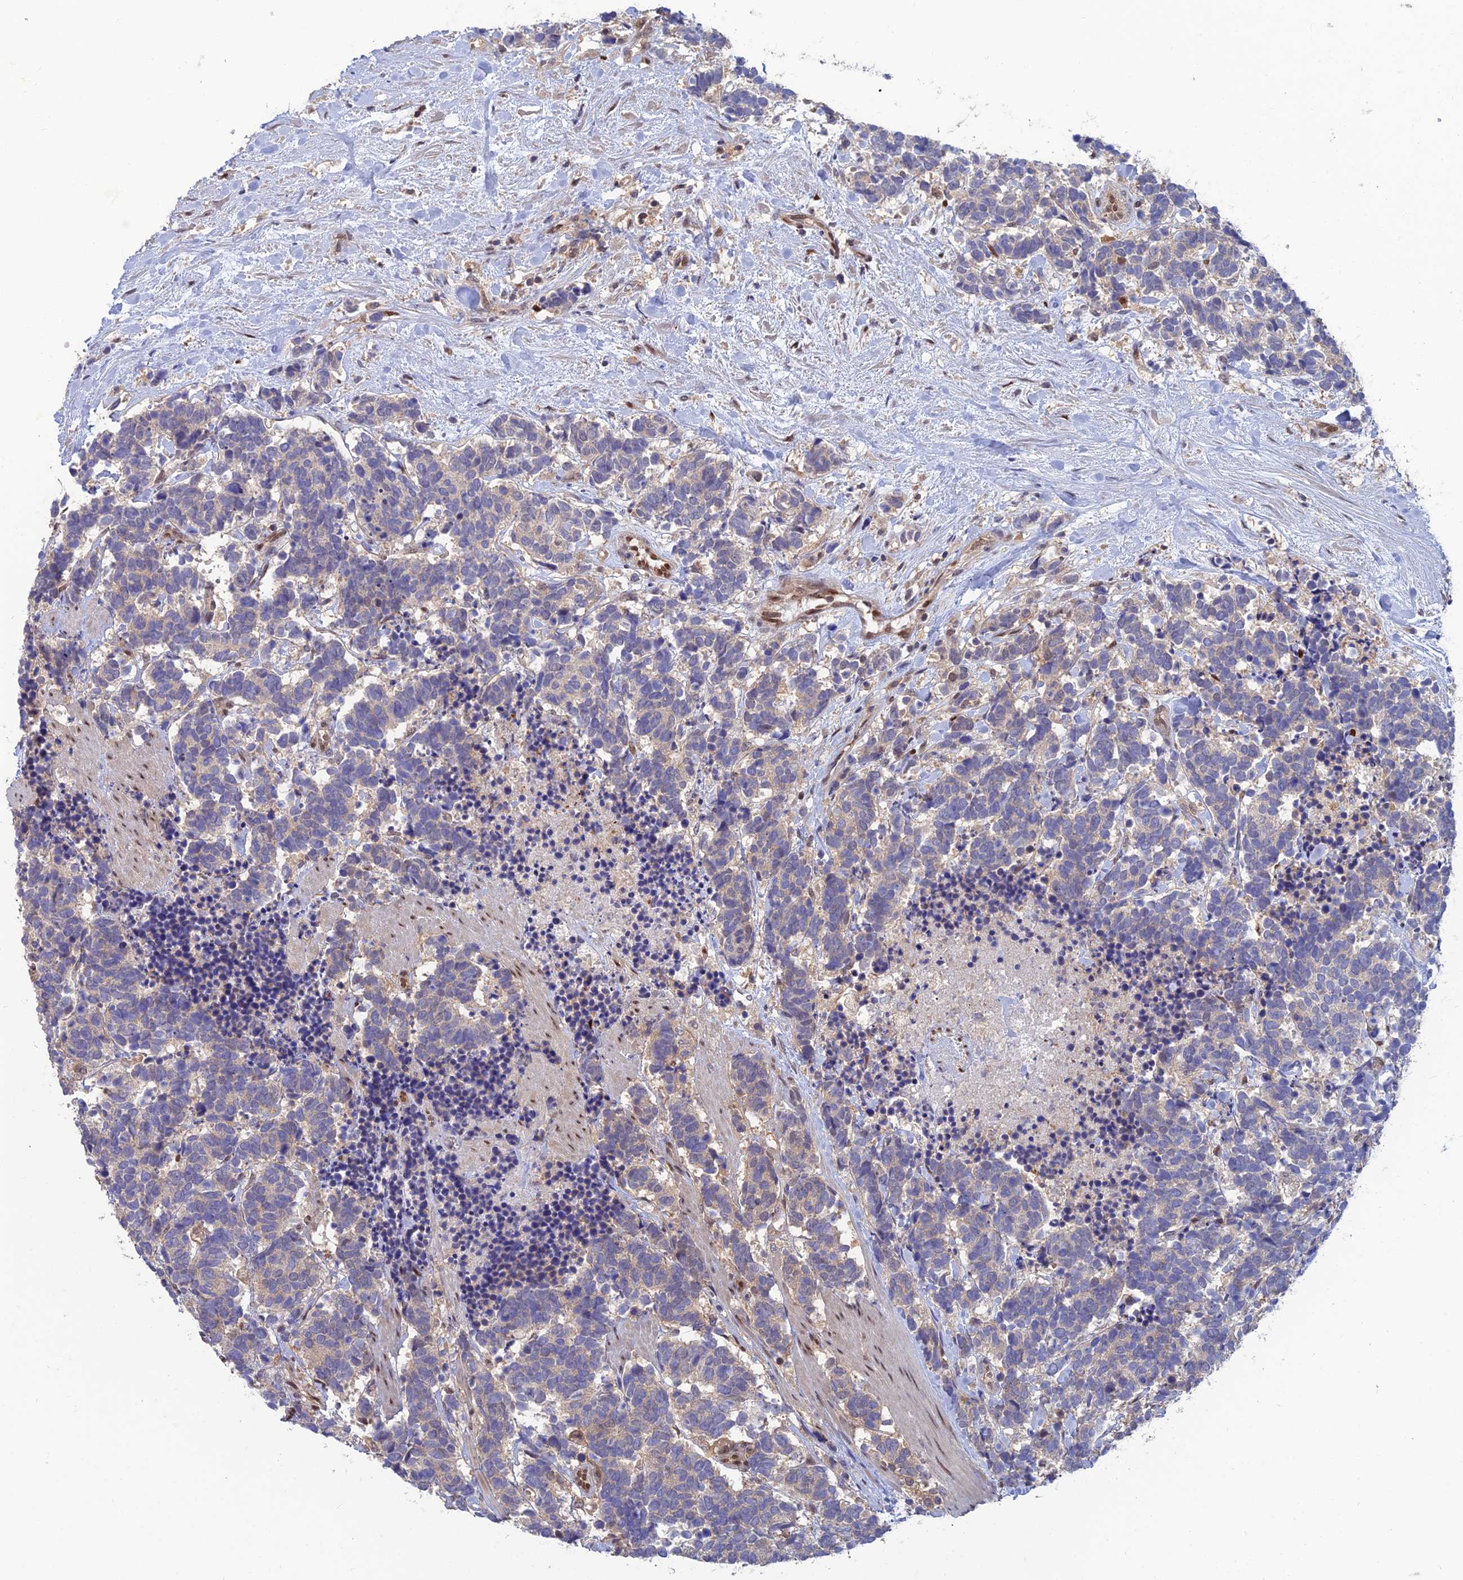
{"staining": {"intensity": "weak", "quantity": "<25%", "location": "cytoplasmic/membranous"}, "tissue": "carcinoid", "cell_type": "Tumor cells", "image_type": "cancer", "snomed": [{"axis": "morphology", "description": "Carcinoma, NOS"}, {"axis": "morphology", "description": "Carcinoid, malignant, NOS"}, {"axis": "topography", "description": "Prostate"}], "caption": "High power microscopy image of an immunohistochemistry (IHC) micrograph of carcinoma, revealing no significant positivity in tumor cells.", "gene": "DNPEP", "patient": {"sex": "male", "age": 57}}